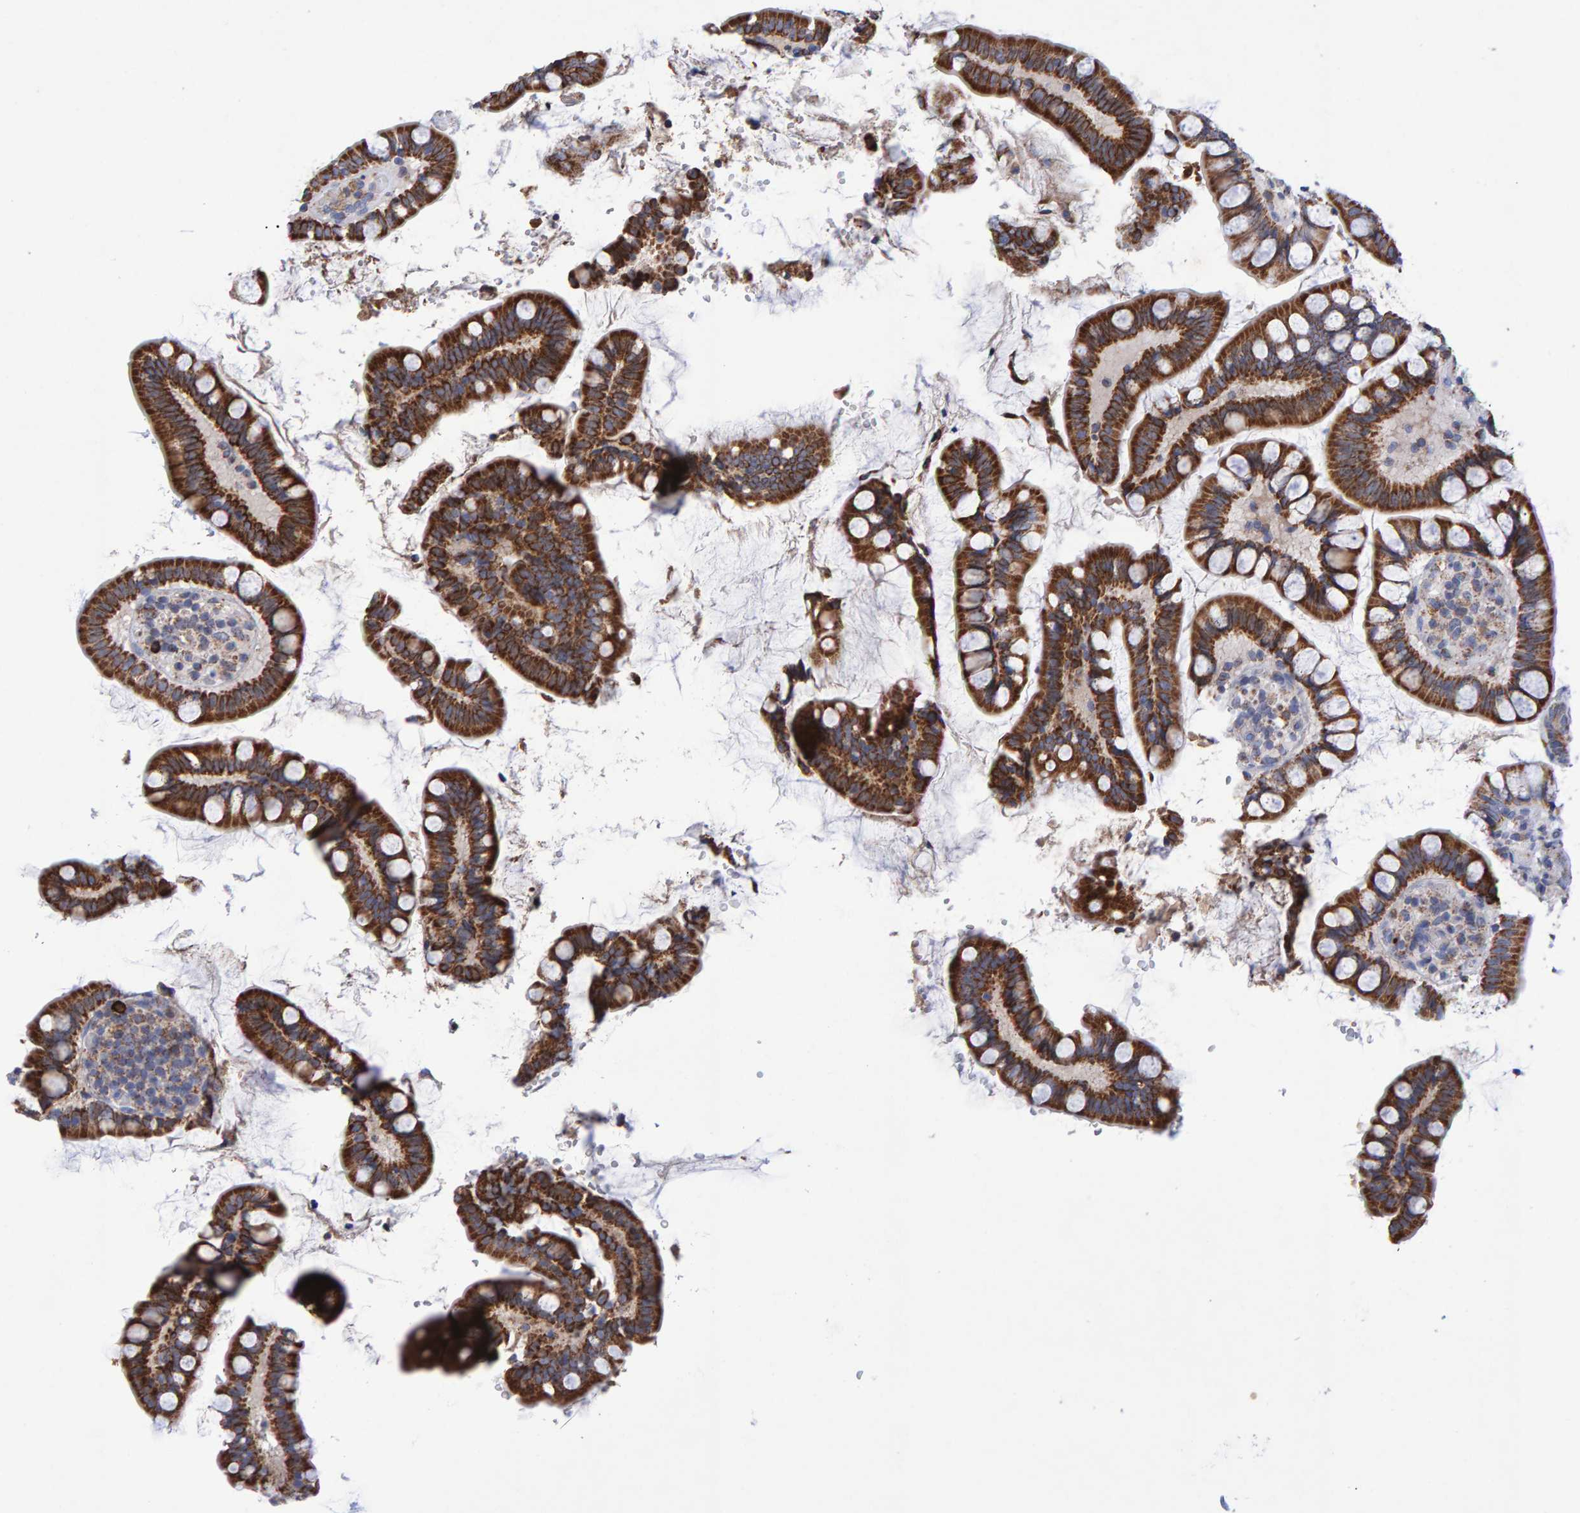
{"staining": {"intensity": "strong", "quantity": ">75%", "location": "cytoplasmic/membranous"}, "tissue": "small intestine", "cell_type": "Glandular cells", "image_type": "normal", "snomed": [{"axis": "morphology", "description": "Normal tissue, NOS"}, {"axis": "topography", "description": "Smooth muscle"}, {"axis": "topography", "description": "Small intestine"}], "caption": "An immunohistochemistry (IHC) micrograph of unremarkable tissue is shown. Protein staining in brown shows strong cytoplasmic/membranous positivity in small intestine within glandular cells.", "gene": "EFR3A", "patient": {"sex": "female", "age": 84}}